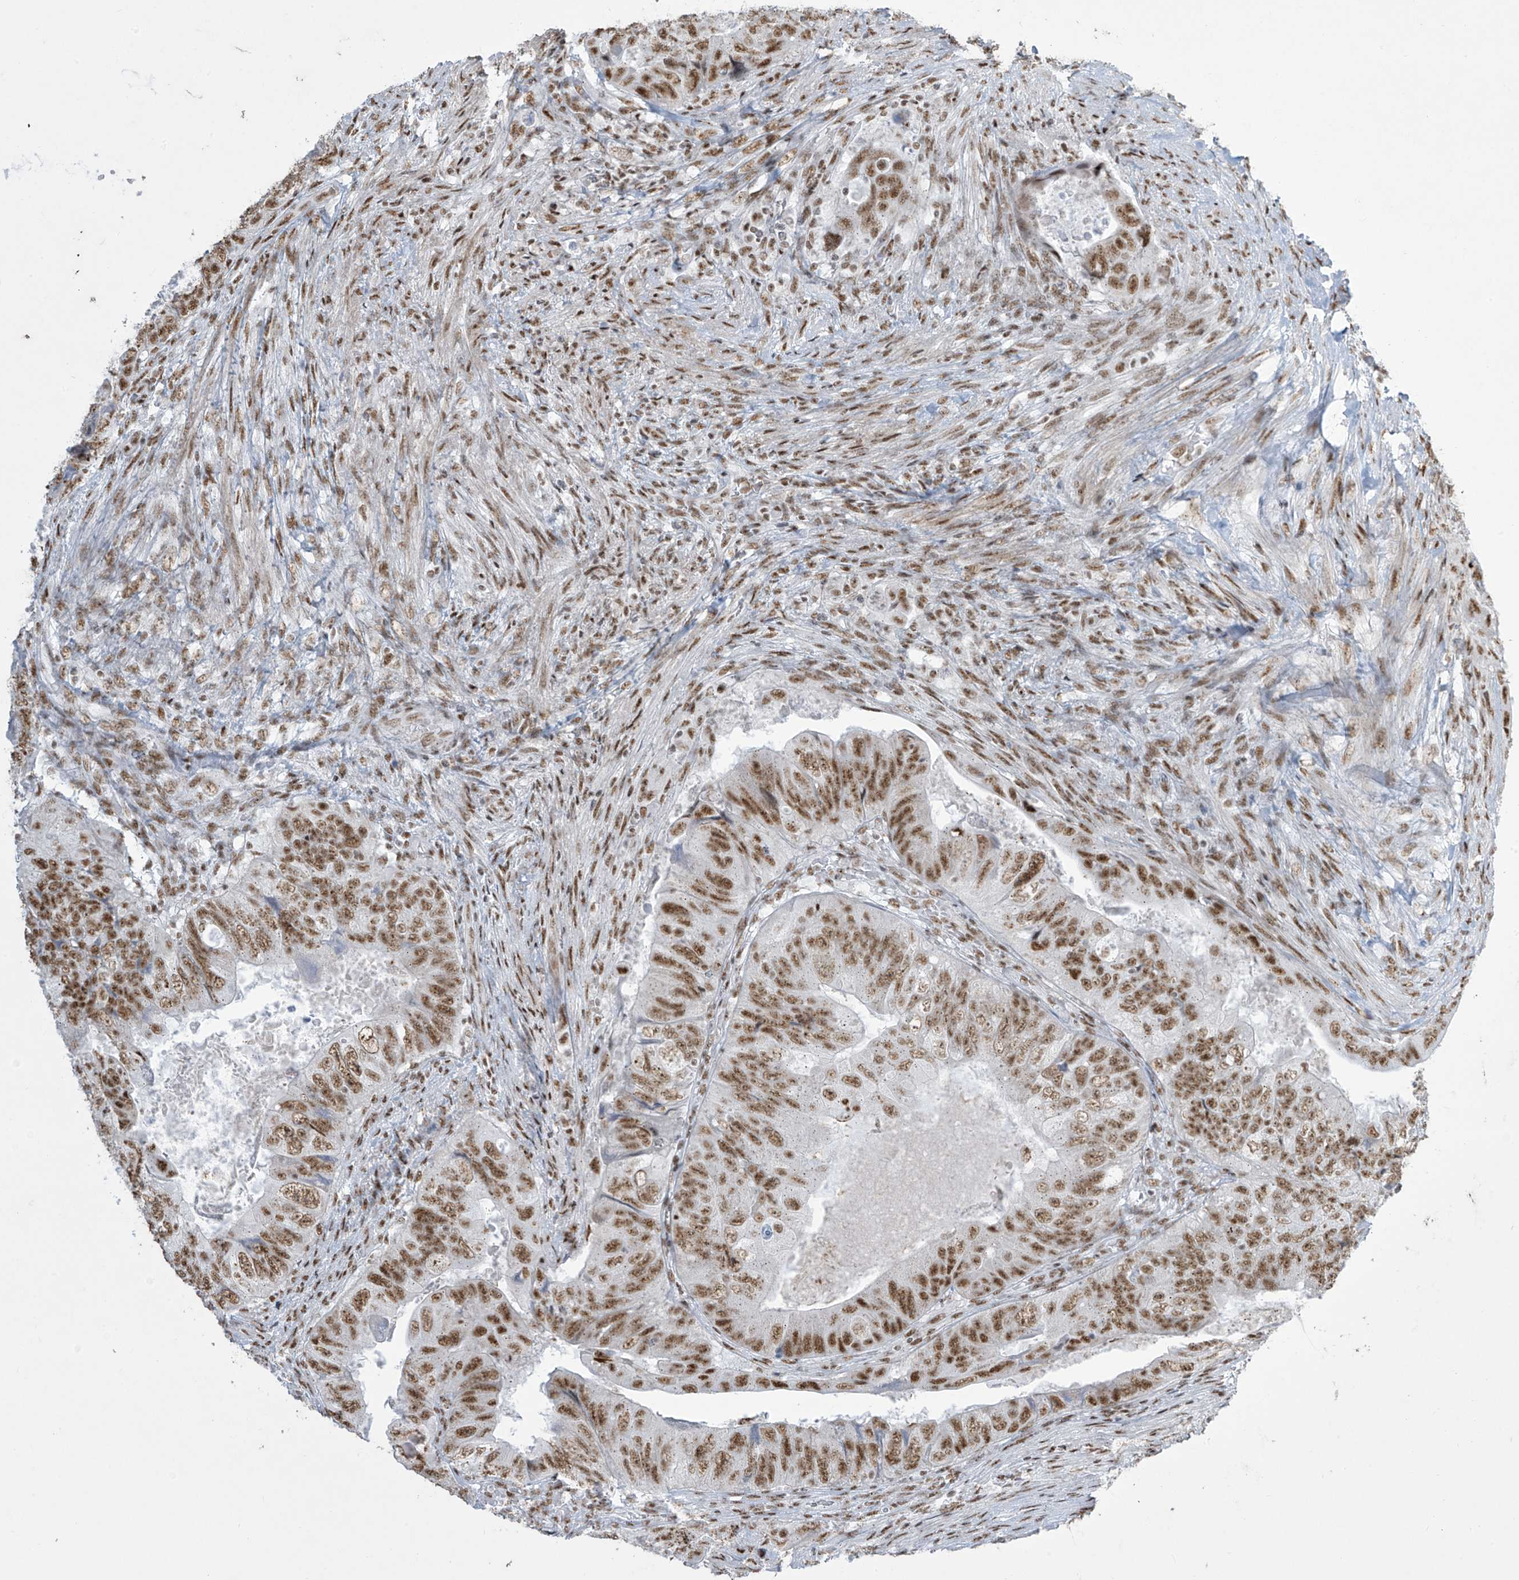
{"staining": {"intensity": "moderate", "quantity": ">75%", "location": "nuclear"}, "tissue": "colorectal cancer", "cell_type": "Tumor cells", "image_type": "cancer", "snomed": [{"axis": "morphology", "description": "Adenocarcinoma, NOS"}, {"axis": "topography", "description": "Rectum"}], "caption": "High-power microscopy captured an IHC micrograph of colorectal cancer, revealing moderate nuclear positivity in approximately >75% of tumor cells.", "gene": "MS4A6A", "patient": {"sex": "male", "age": 63}}